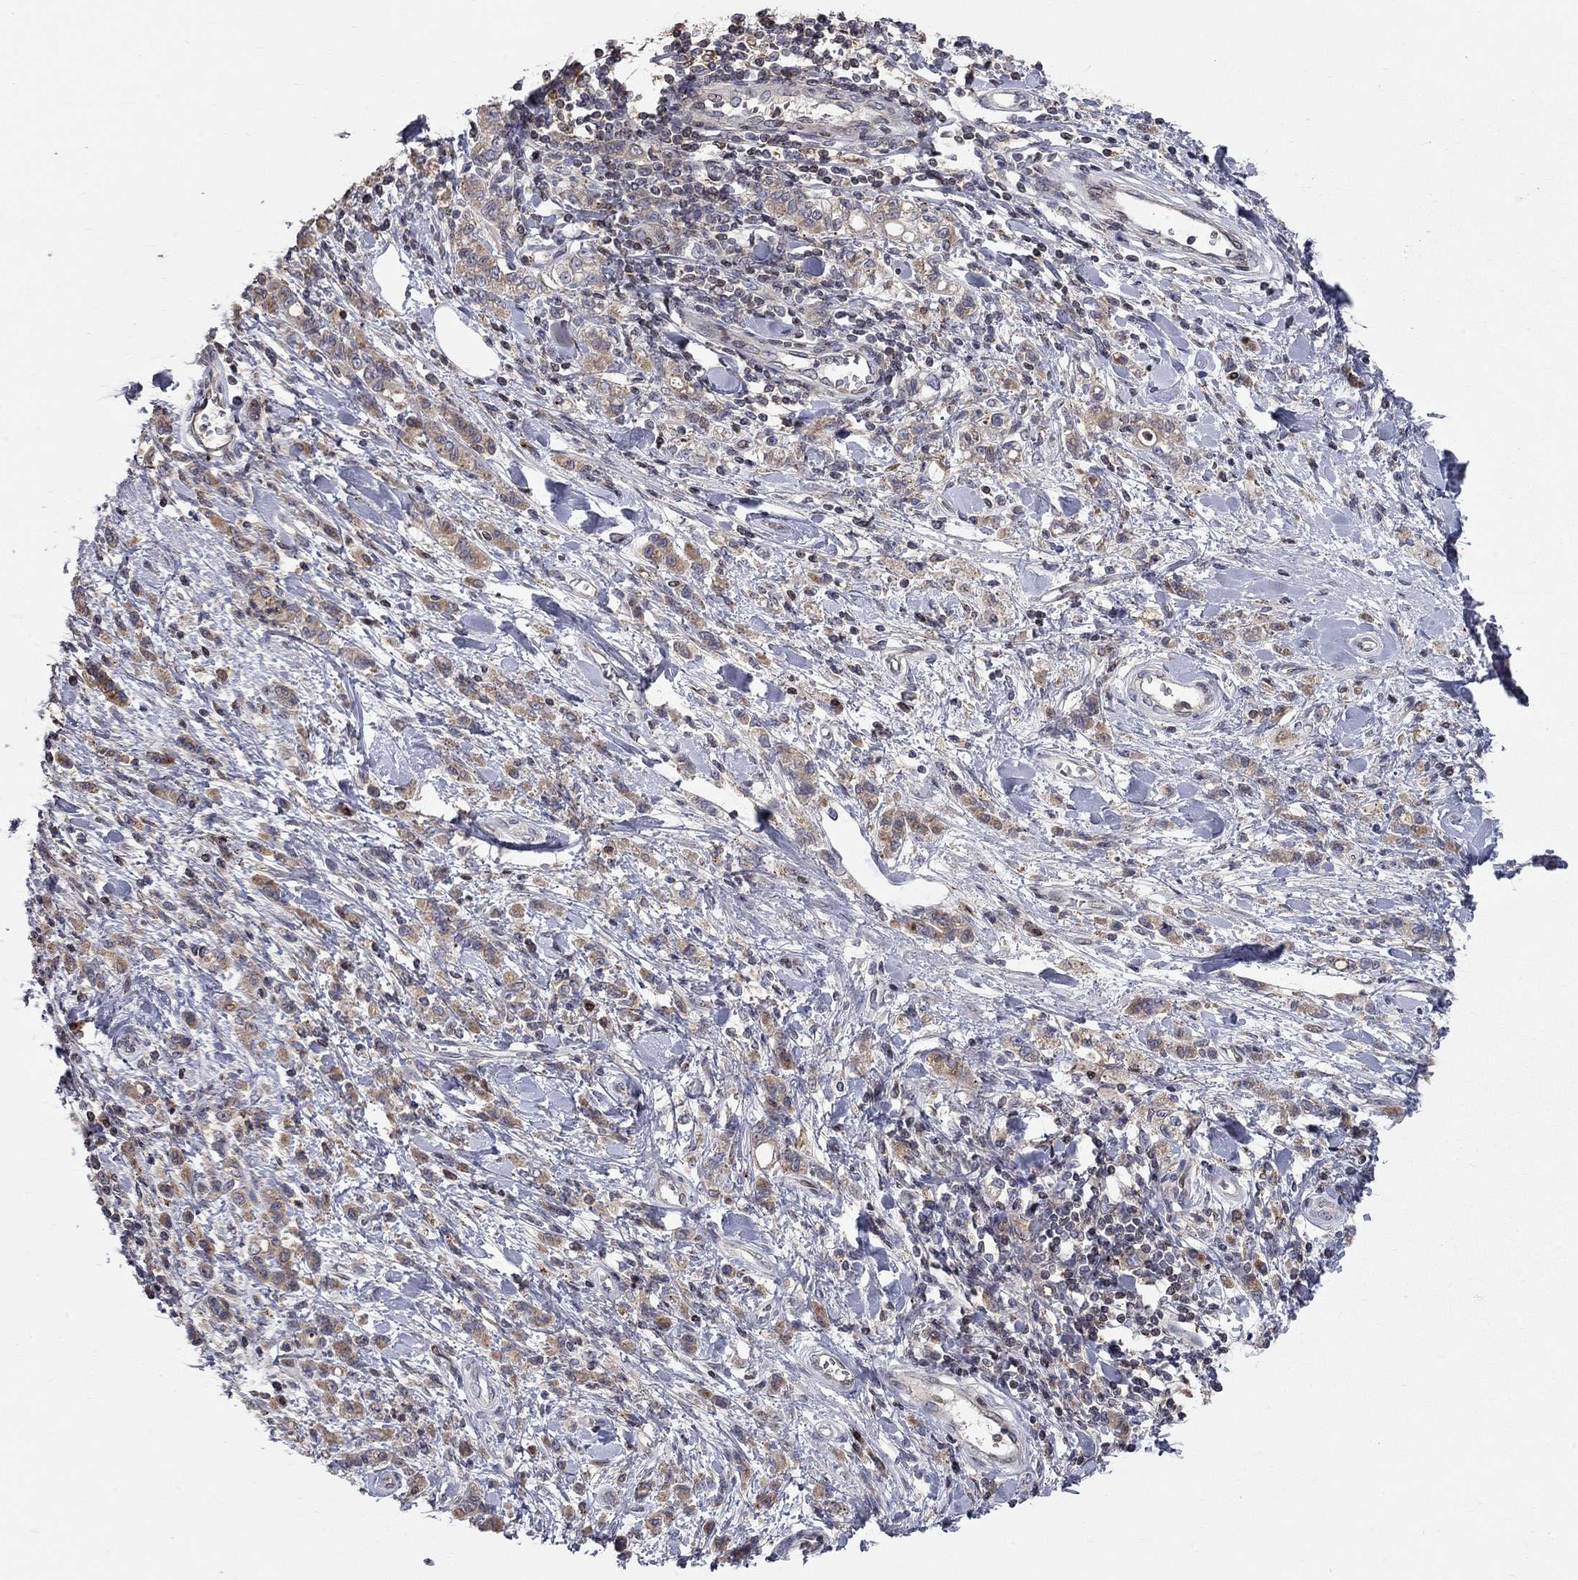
{"staining": {"intensity": "moderate", "quantity": "25%-75%", "location": "cytoplasmic/membranous"}, "tissue": "stomach cancer", "cell_type": "Tumor cells", "image_type": "cancer", "snomed": [{"axis": "morphology", "description": "Adenocarcinoma, NOS"}, {"axis": "topography", "description": "Stomach"}], "caption": "Protein expression by immunohistochemistry exhibits moderate cytoplasmic/membranous expression in approximately 25%-75% of tumor cells in stomach cancer.", "gene": "ERN2", "patient": {"sex": "male", "age": 77}}